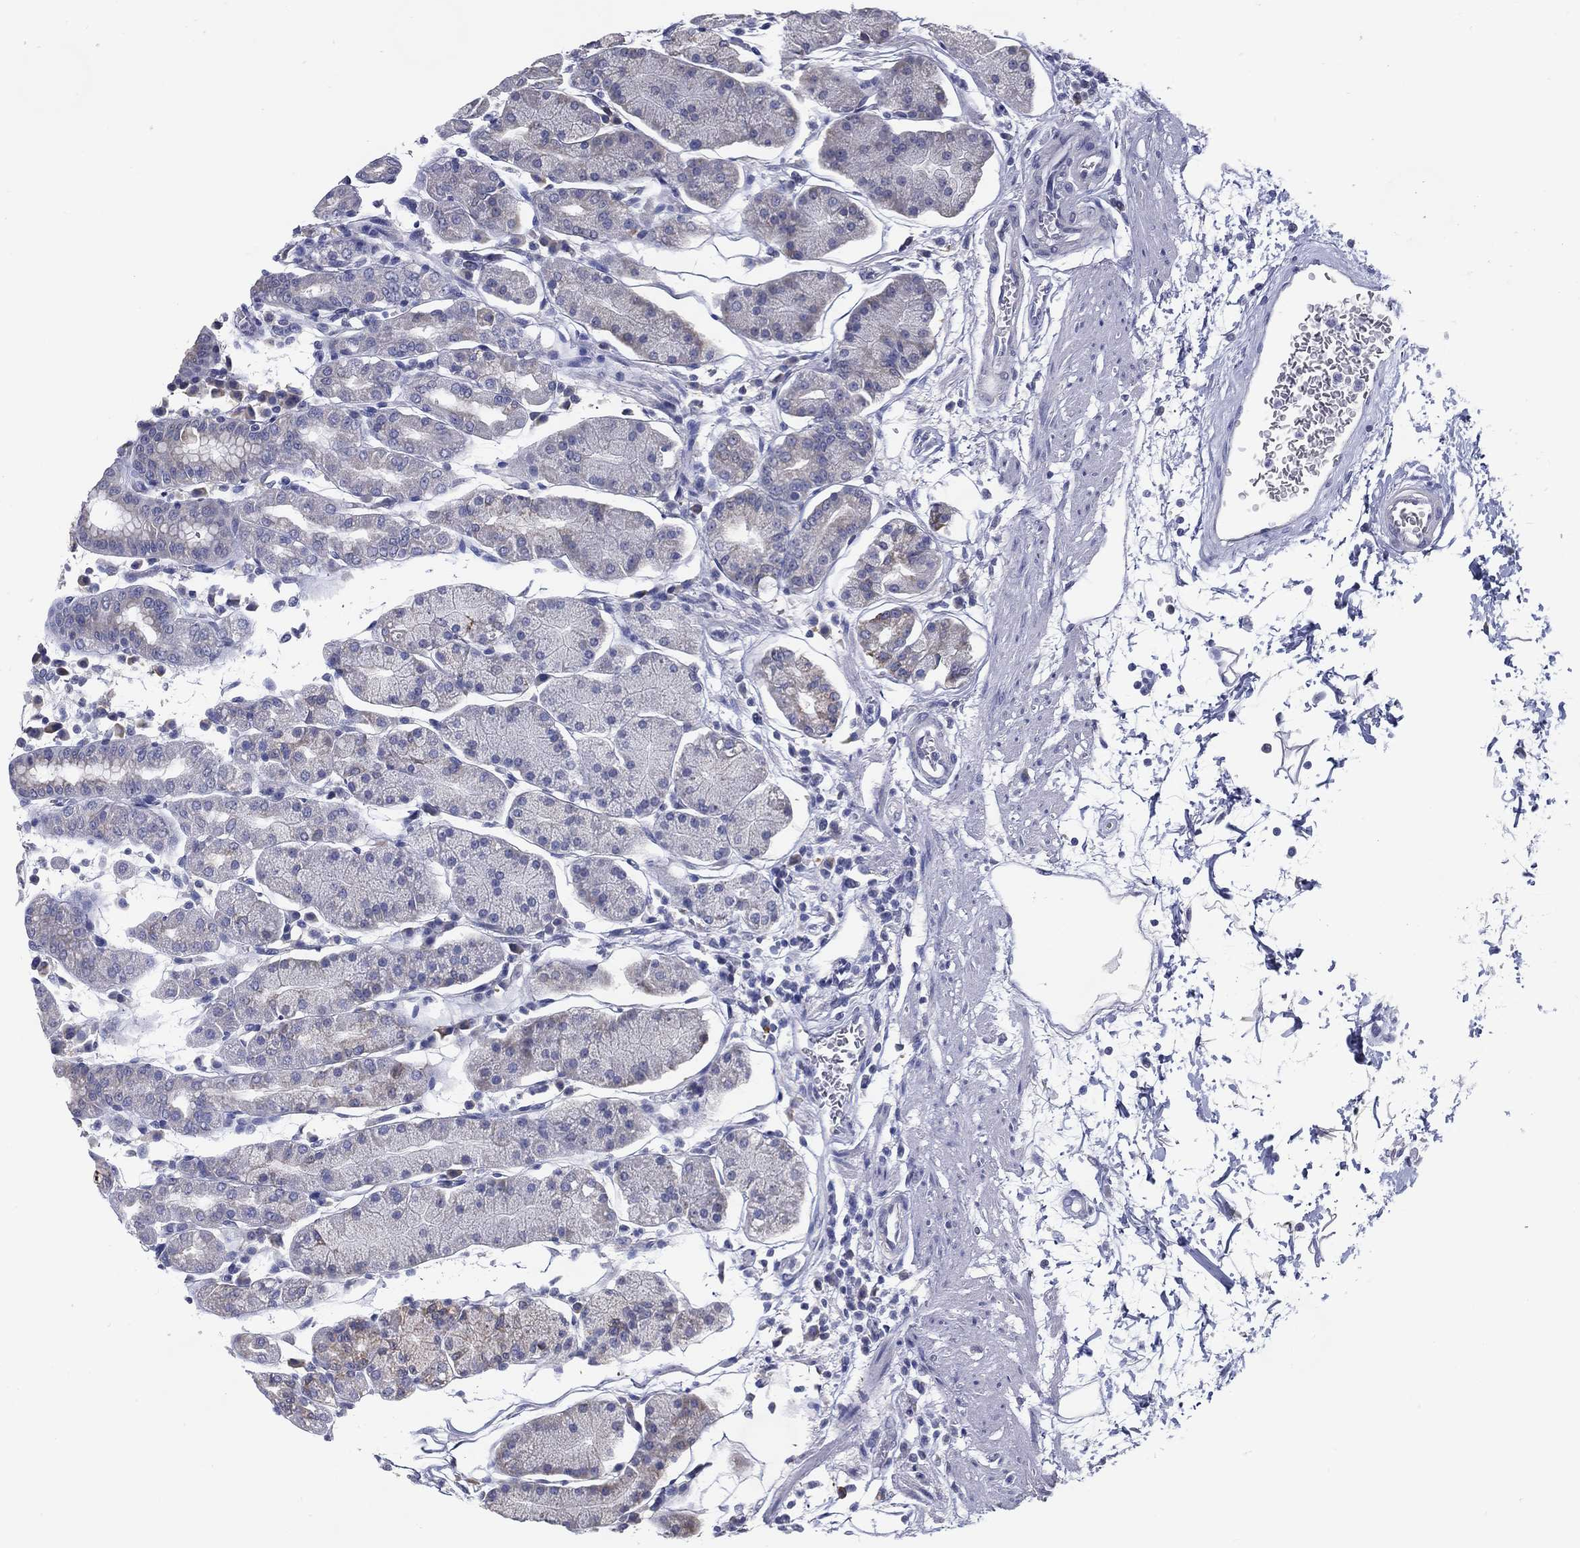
{"staining": {"intensity": "negative", "quantity": "none", "location": "none"}, "tissue": "stomach", "cell_type": "Glandular cells", "image_type": "normal", "snomed": [{"axis": "morphology", "description": "Normal tissue, NOS"}, {"axis": "topography", "description": "Stomach"}], "caption": "Immunohistochemistry image of unremarkable stomach stained for a protein (brown), which exhibits no staining in glandular cells.", "gene": "C19orf18", "patient": {"sex": "male", "age": 54}}